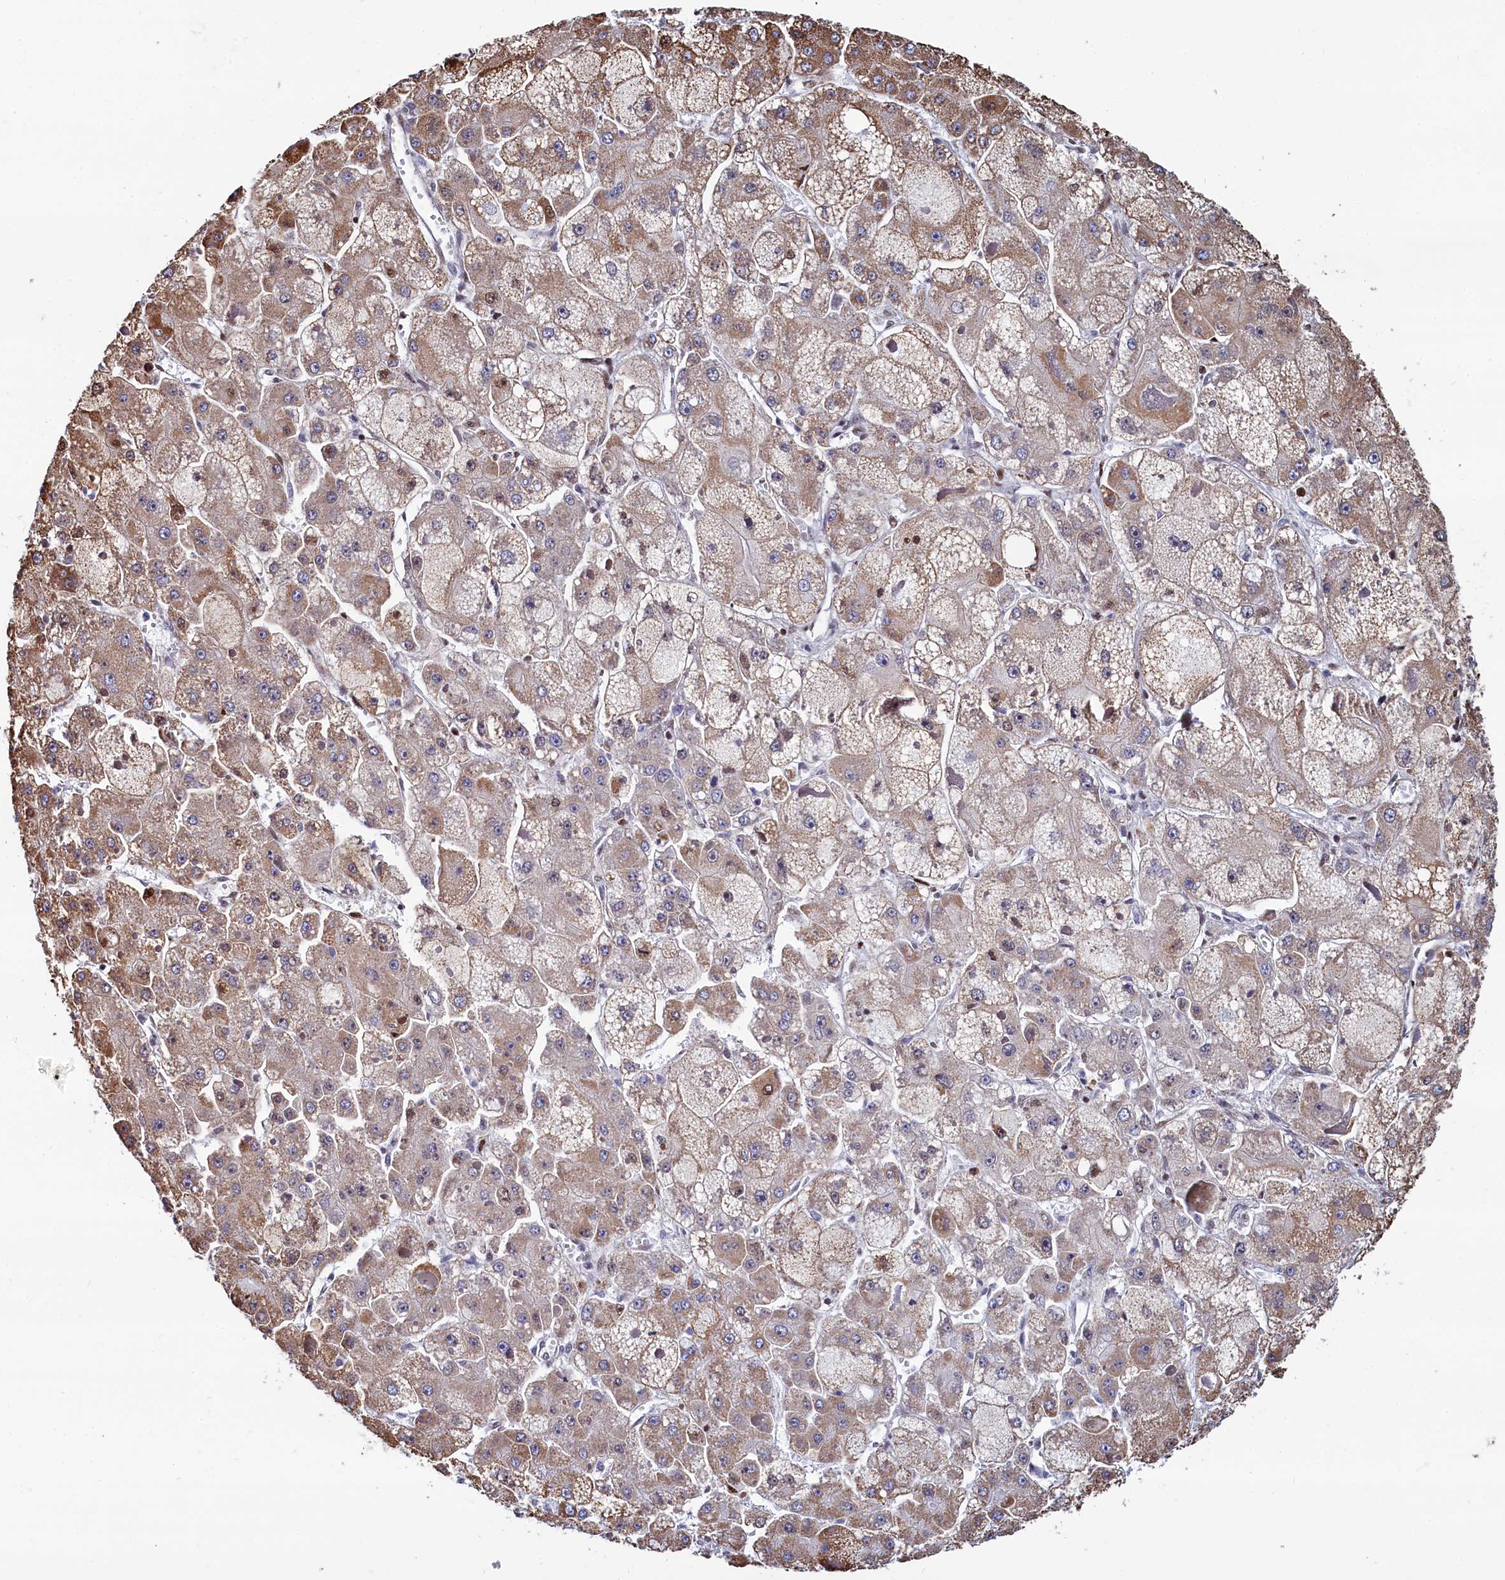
{"staining": {"intensity": "moderate", "quantity": ">75%", "location": "cytoplasmic/membranous"}, "tissue": "liver cancer", "cell_type": "Tumor cells", "image_type": "cancer", "snomed": [{"axis": "morphology", "description": "Carcinoma, Hepatocellular, NOS"}, {"axis": "topography", "description": "Liver"}], "caption": "Immunohistochemistry (IHC) photomicrograph of liver hepatocellular carcinoma stained for a protein (brown), which displays medium levels of moderate cytoplasmic/membranous expression in about >75% of tumor cells.", "gene": "HDGFL3", "patient": {"sex": "female", "age": 73}}